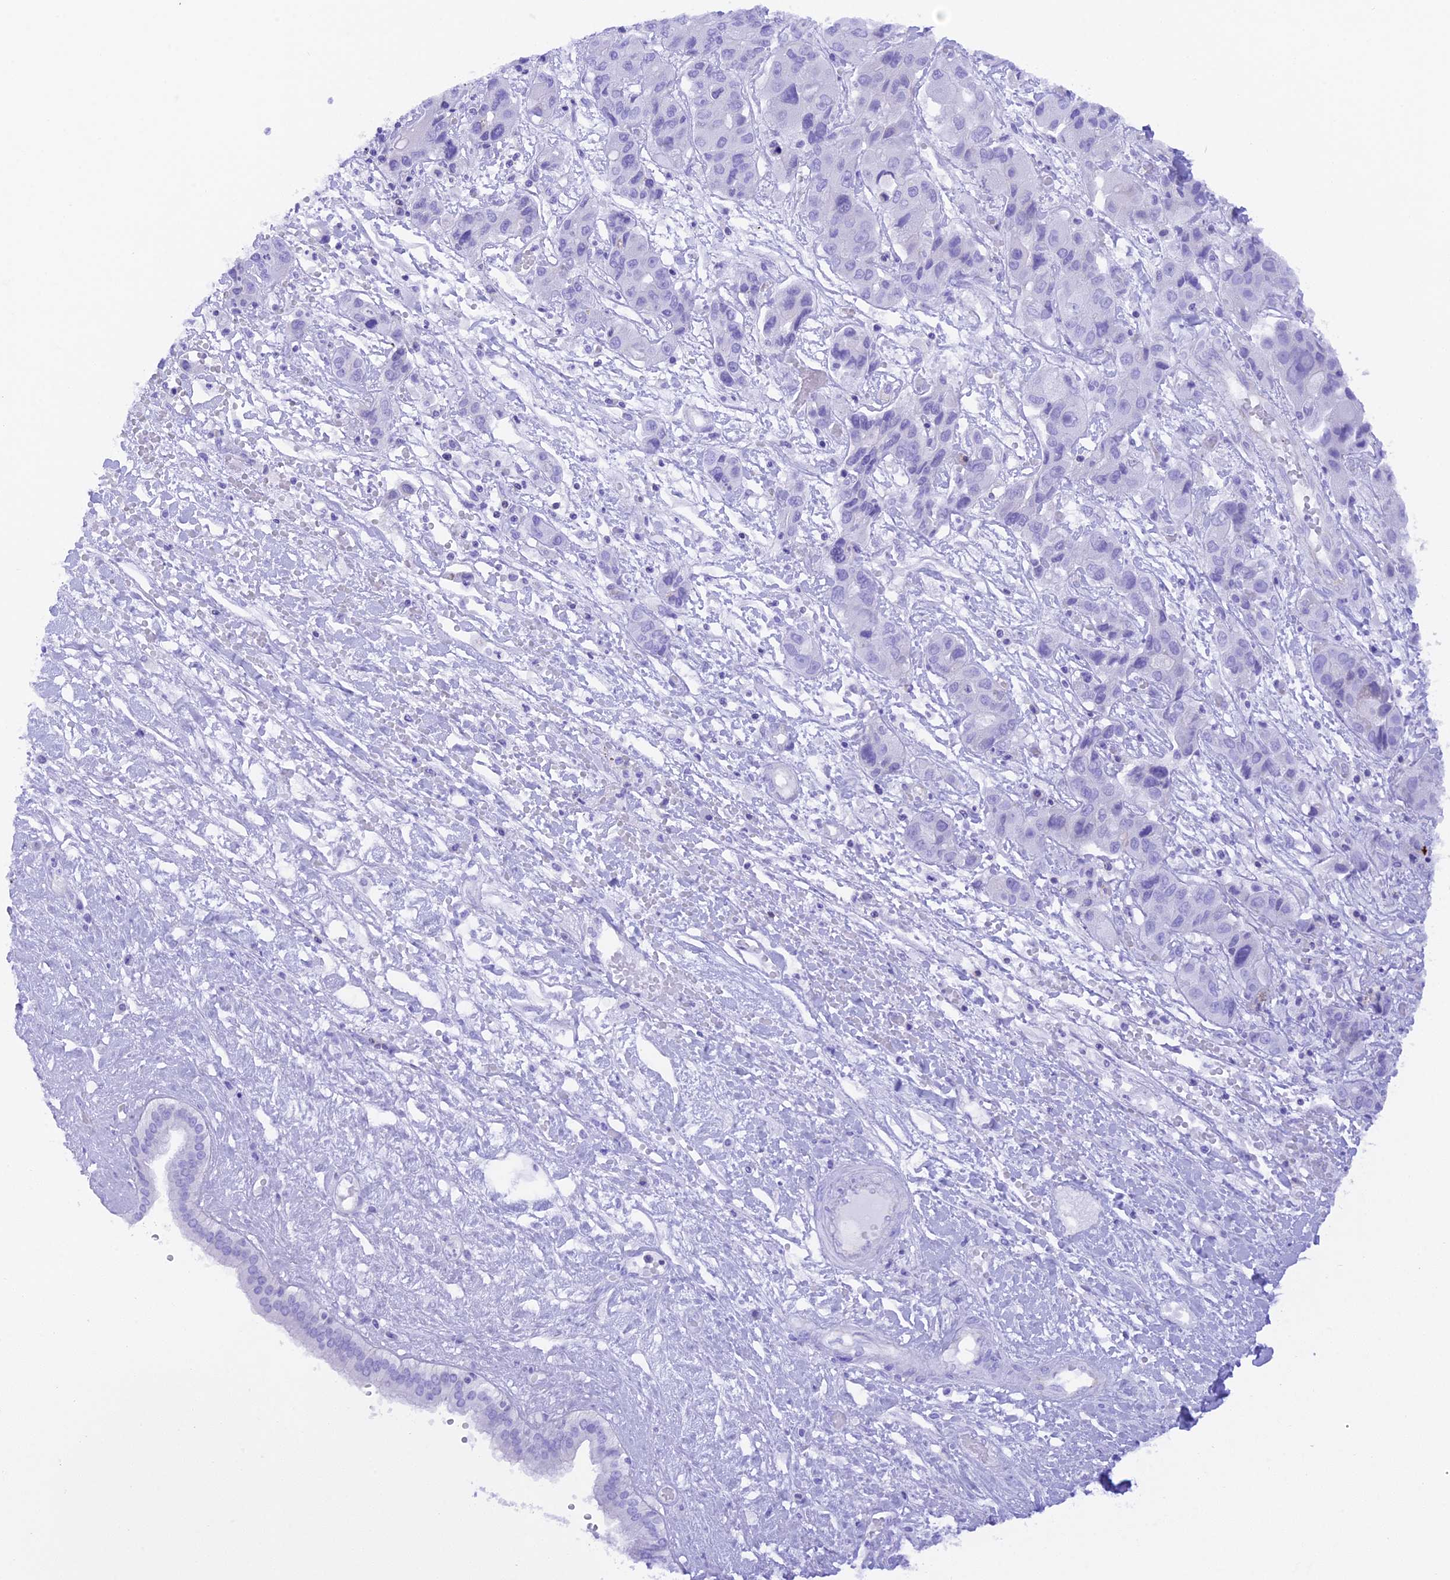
{"staining": {"intensity": "negative", "quantity": "none", "location": "none"}, "tissue": "liver cancer", "cell_type": "Tumor cells", "image_type": "cancer", "snomed": [{"axis": "morphology", "description": "Cholangiocarcinoma"}, {"axis": "topography", "description": "Liver"}], "caption": "IHC photomicrograph of human liver cholangiocarcinoma stained for a protein (brown), which reveals no staining in tumor cells.", "gene": "FAM193A", "patient": {"sex": "male", "age": 67}}